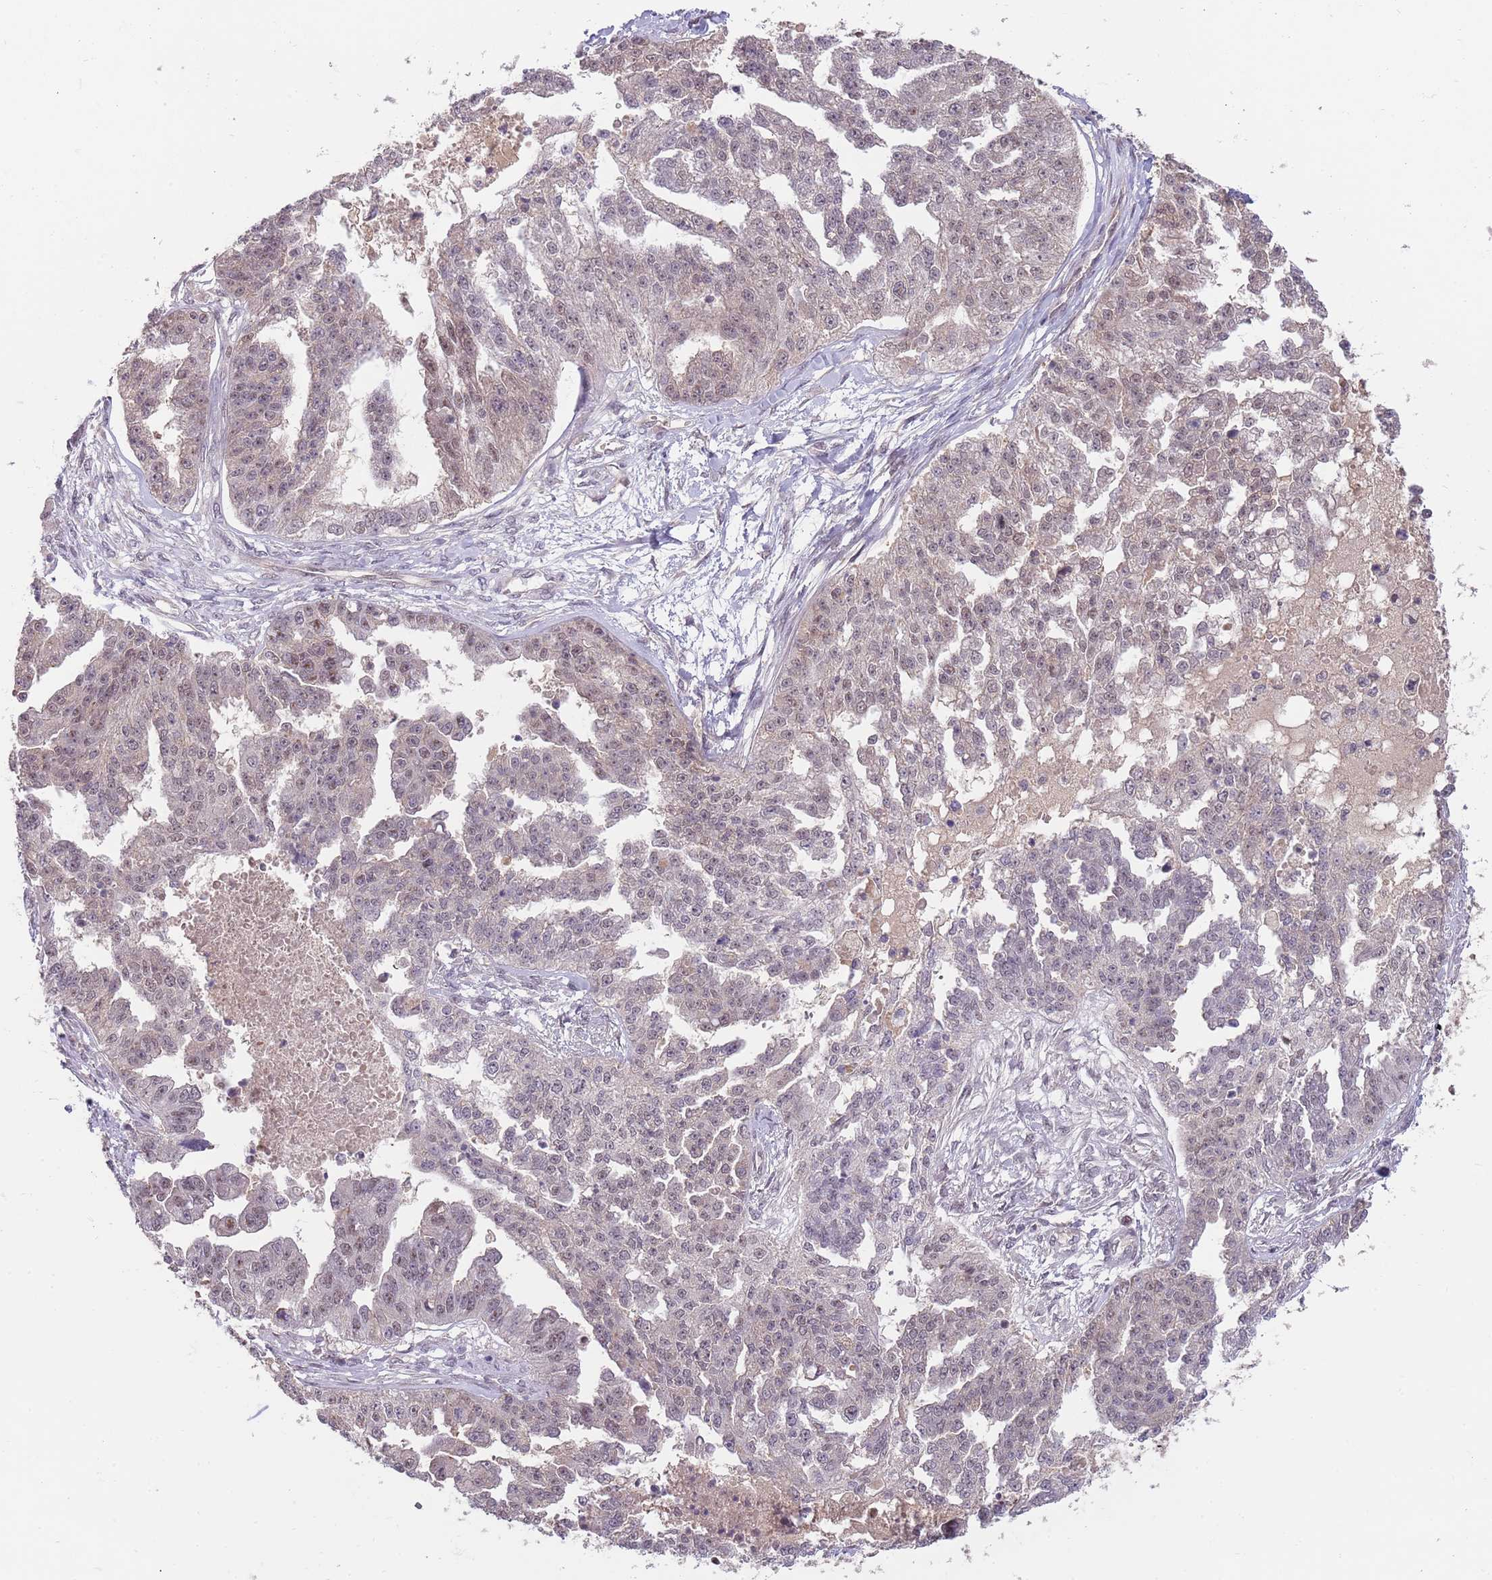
{"staining": {"intensity": "negative", "quantity": "none", "location": "none"}, "tissue": "ovarian cancer", "cell_type": "Tumor cells", "image_type": "cancer", "snomed": [{"axis": "morphology", "description": "Cystadenocarcinoma, serous, NOS"}, {"axis": "topography", "description": "Ovary"}], "caption": "High magnification brightfield microscopy of ovarian cancer (serous cystadenocarcinoma) stained with DAB (brown) and counterstained with hematoxylin (blue): tumor cells show no significant expression.", "gene": "ZBTB7A", "patient": {"sex": "female", "age": 58}}